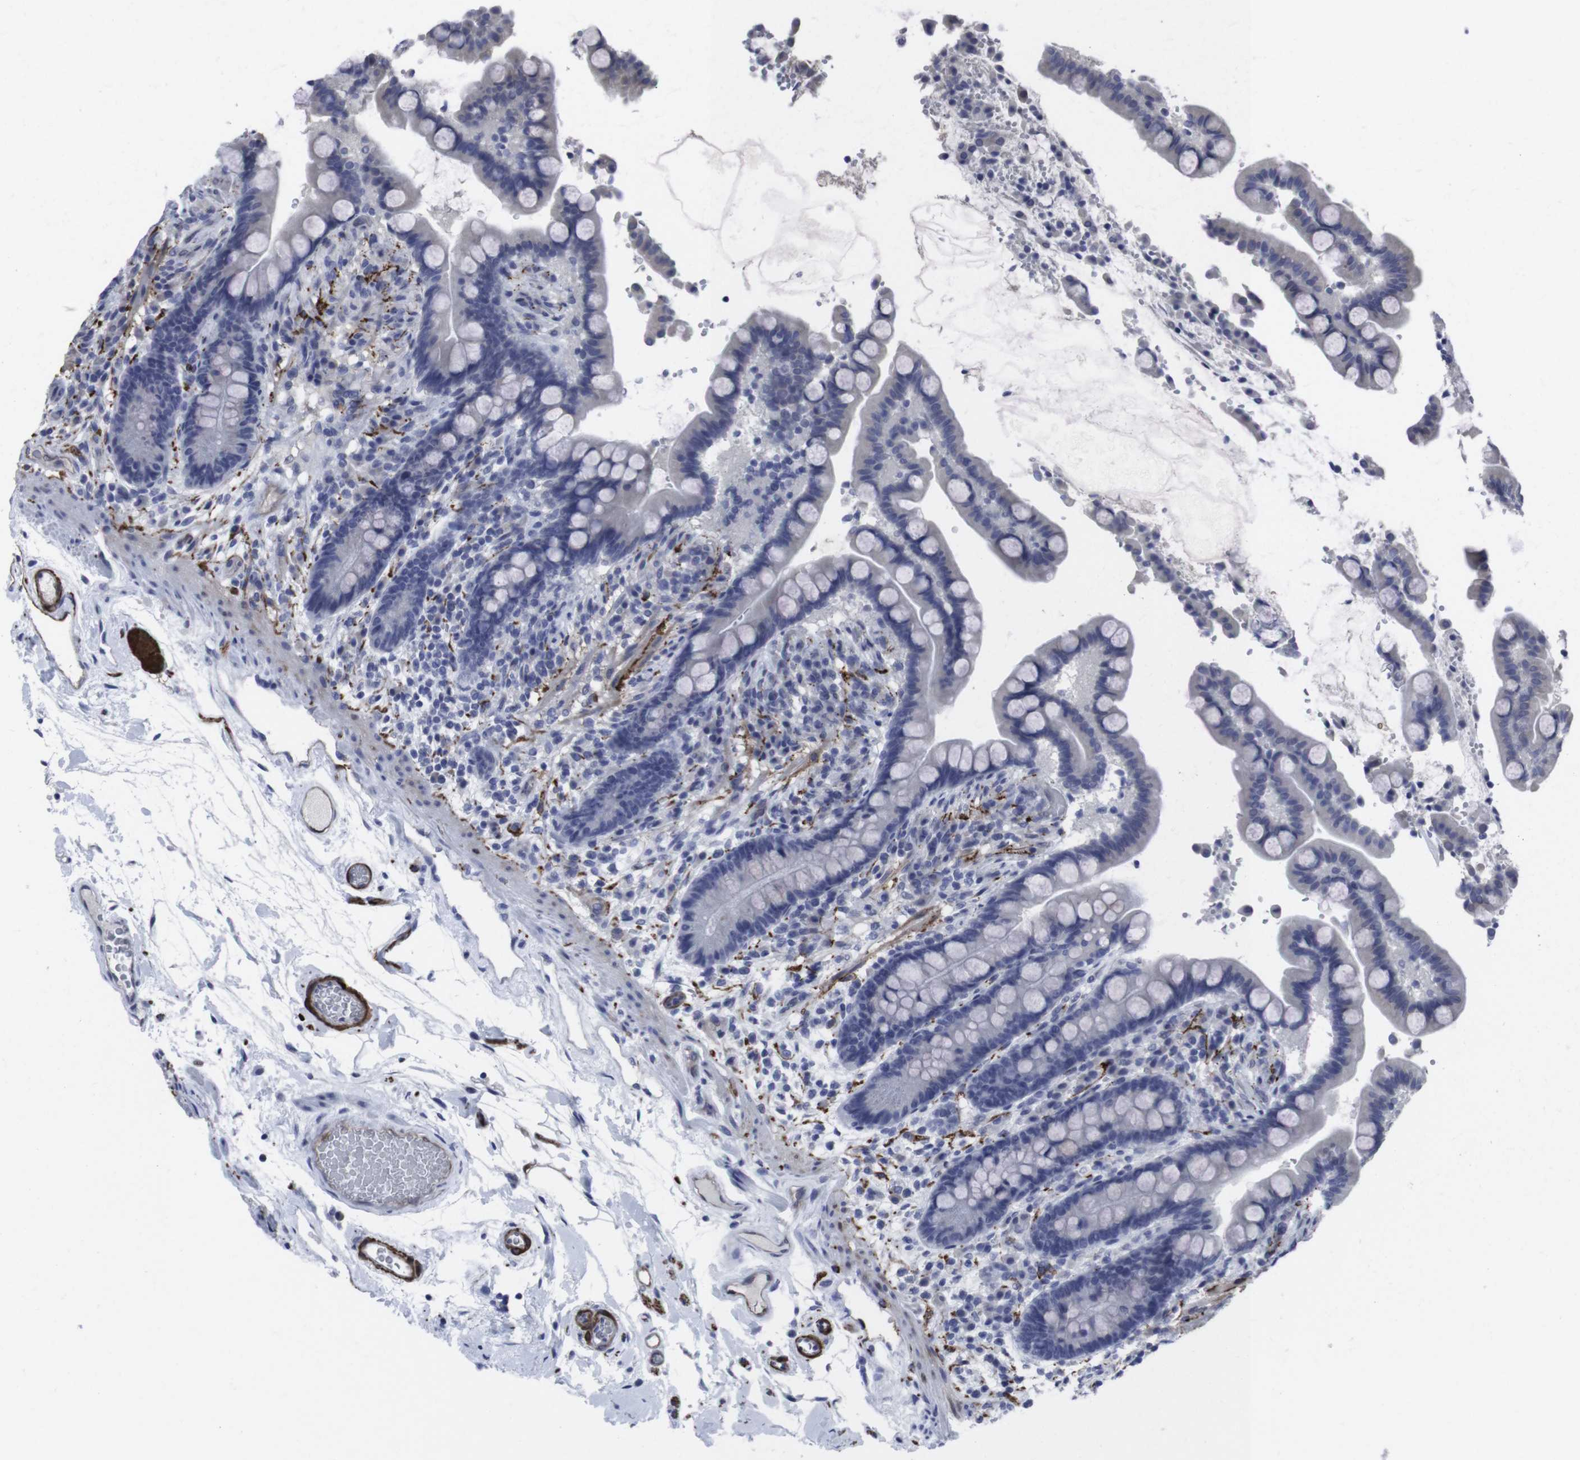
{"staining": {"intensity": "strong", "quantity": ">75%", "location": "cytoplasmic/membranous"}, "tissue": "colon", "cell_type": "Endothelial cells", "image_type": "normal", "snomed": [{"axis": "morphology", "description": "Normal tissue, NOS"}, {"axis": "topography", "description": "Colon"}], "caption": "High-magnification brightfield microscopy of normal colon stained with DAB (brown) and counterstained with hematoxylin (blue). endothelial cells exhibit strong cytoplasmic/membranous positivity is seen in about>75% of cells. The protein of interest is shown in brown color, while the nuclei are stained blue.", "gene": "SNCG", "patient": {"sex": "male", "age": 73}}